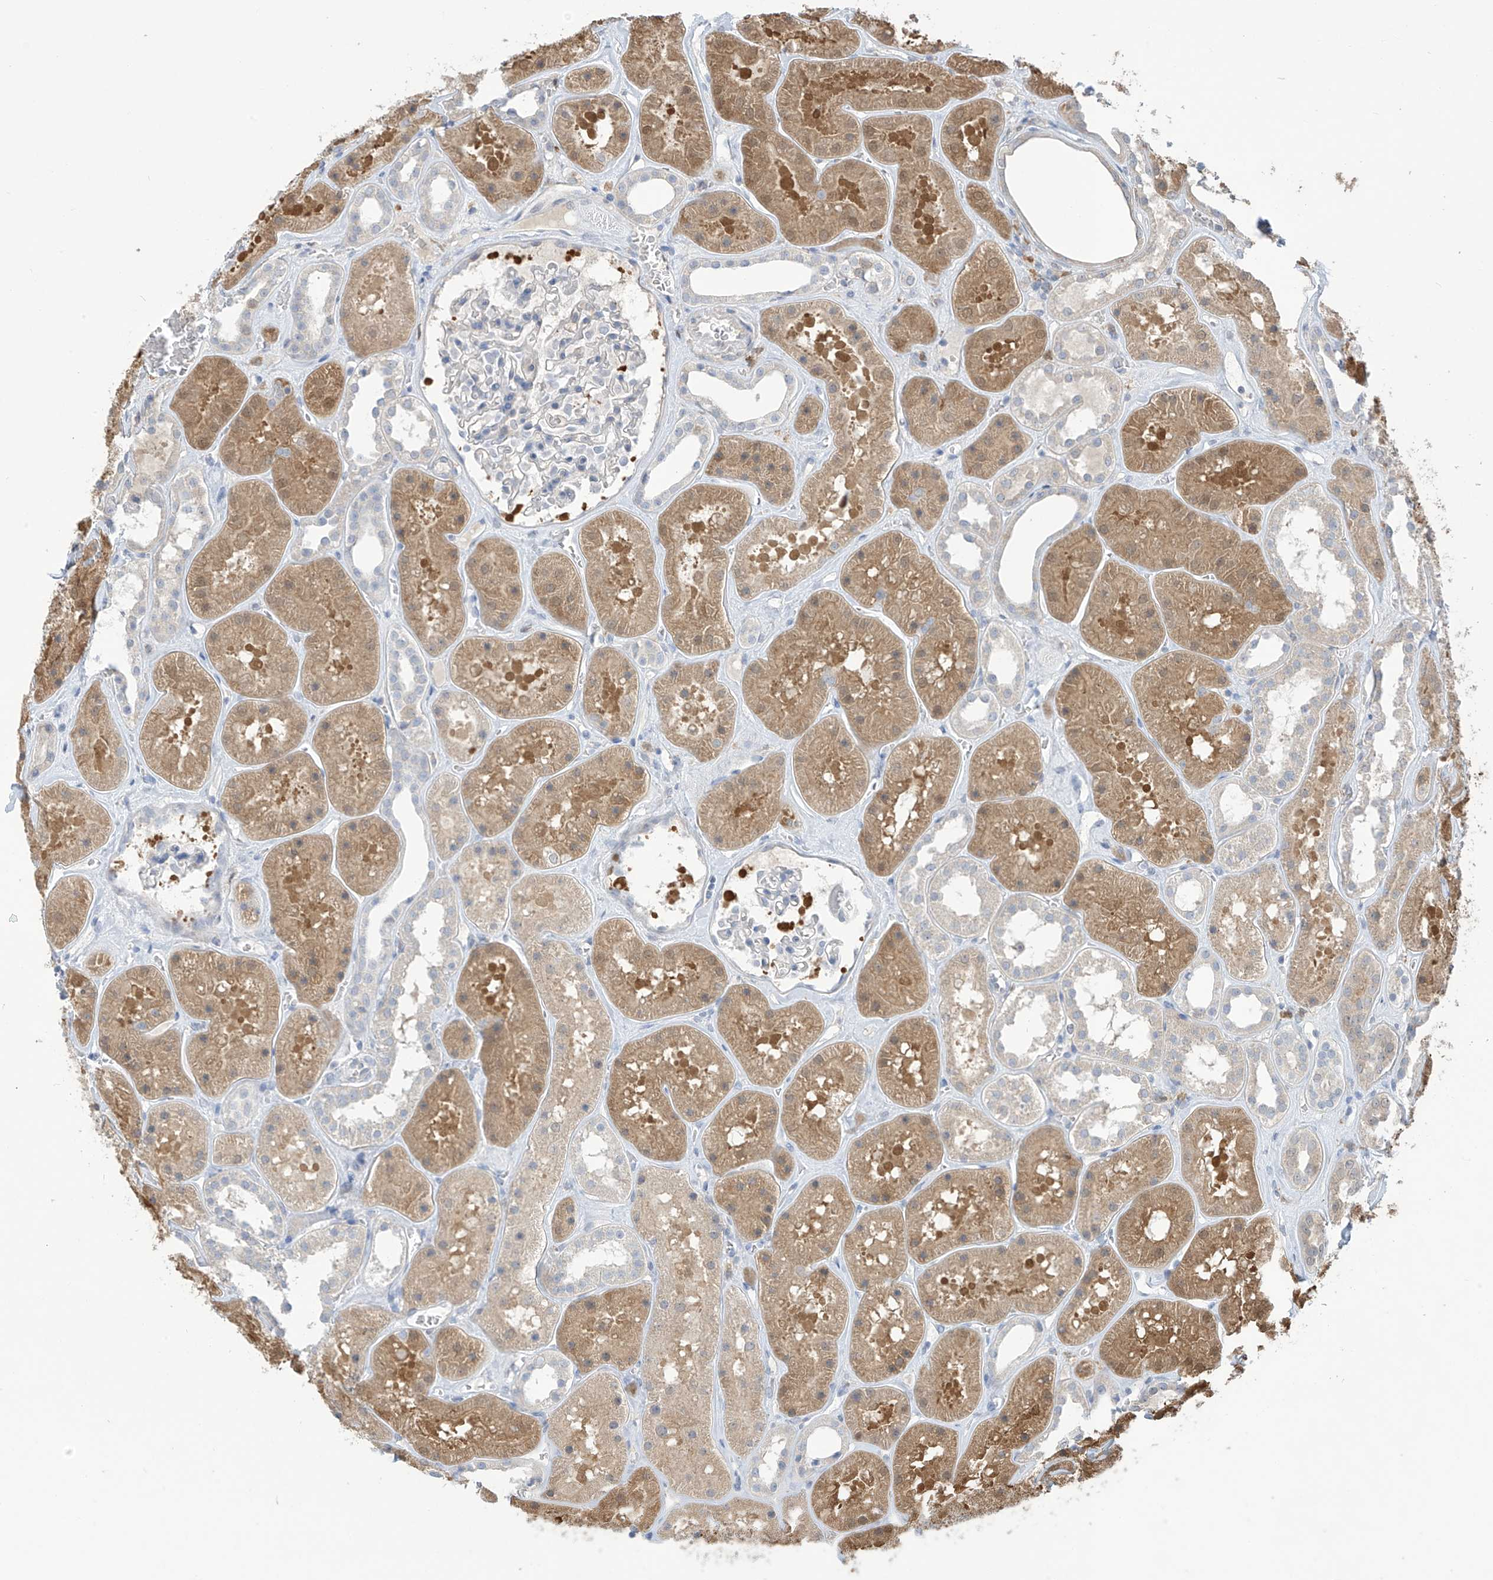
{"staining": {"intensity": "negative", "quantity": "none", "location": "none"}, "tissue": "kidney", "cell_type": "Cells in glomeruli", "image_type": "normal", "snomed": [{"axis": "morphology", "description": "Normal tissue, NOS"}, {"axis": "topography", "description": "Kidney"}], "caption": "Cells in glomeruli are negative for brown protein staining in benign kidney. (Immunohistochemistry (ihc), brightfield microscopy, high magnification).", "gene": "IDH1", "patient": {"sex": "female", "age": 41}}